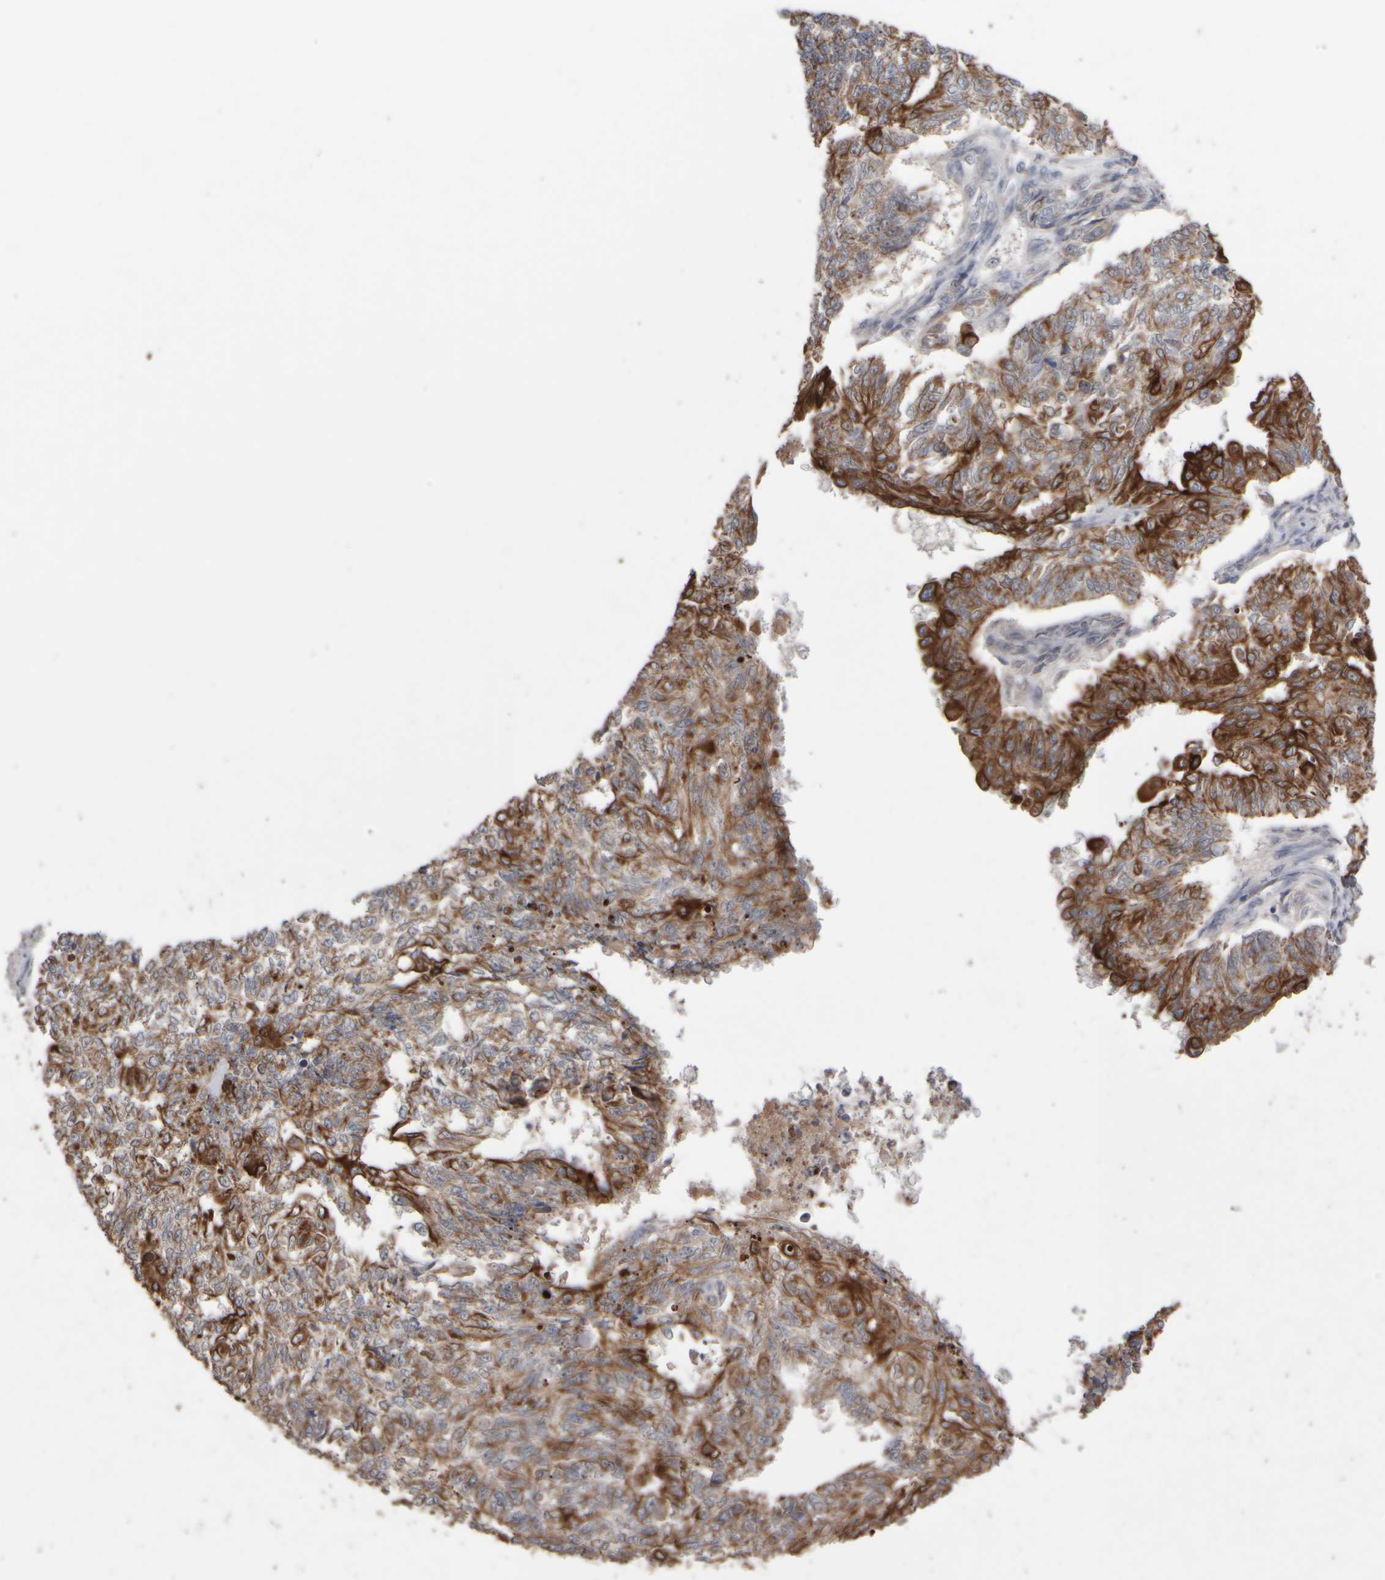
{"staining": {"intensity": "strong", "quantity": ">75%", "location": "cytoplasmic/membranous"}, "tissue": "endometrial cancer", "cell_type": "Tumor cells", "image_type": "cancer", "snomed": [{"axis": "morphology", "description": "Adenocarcinoma, NOS"}, {"axis": "topography", "description": "Endometrium"}], "caption": "DAB (3,3'-diaminobenzidine) immunohistochemical staining of human endometrial cancer reveals strong cytoplasmic/membranous protein staining in about >75% of tumor cells.", "gene": "EPHX2", "patient": {"sex": "female", "age": 32}}